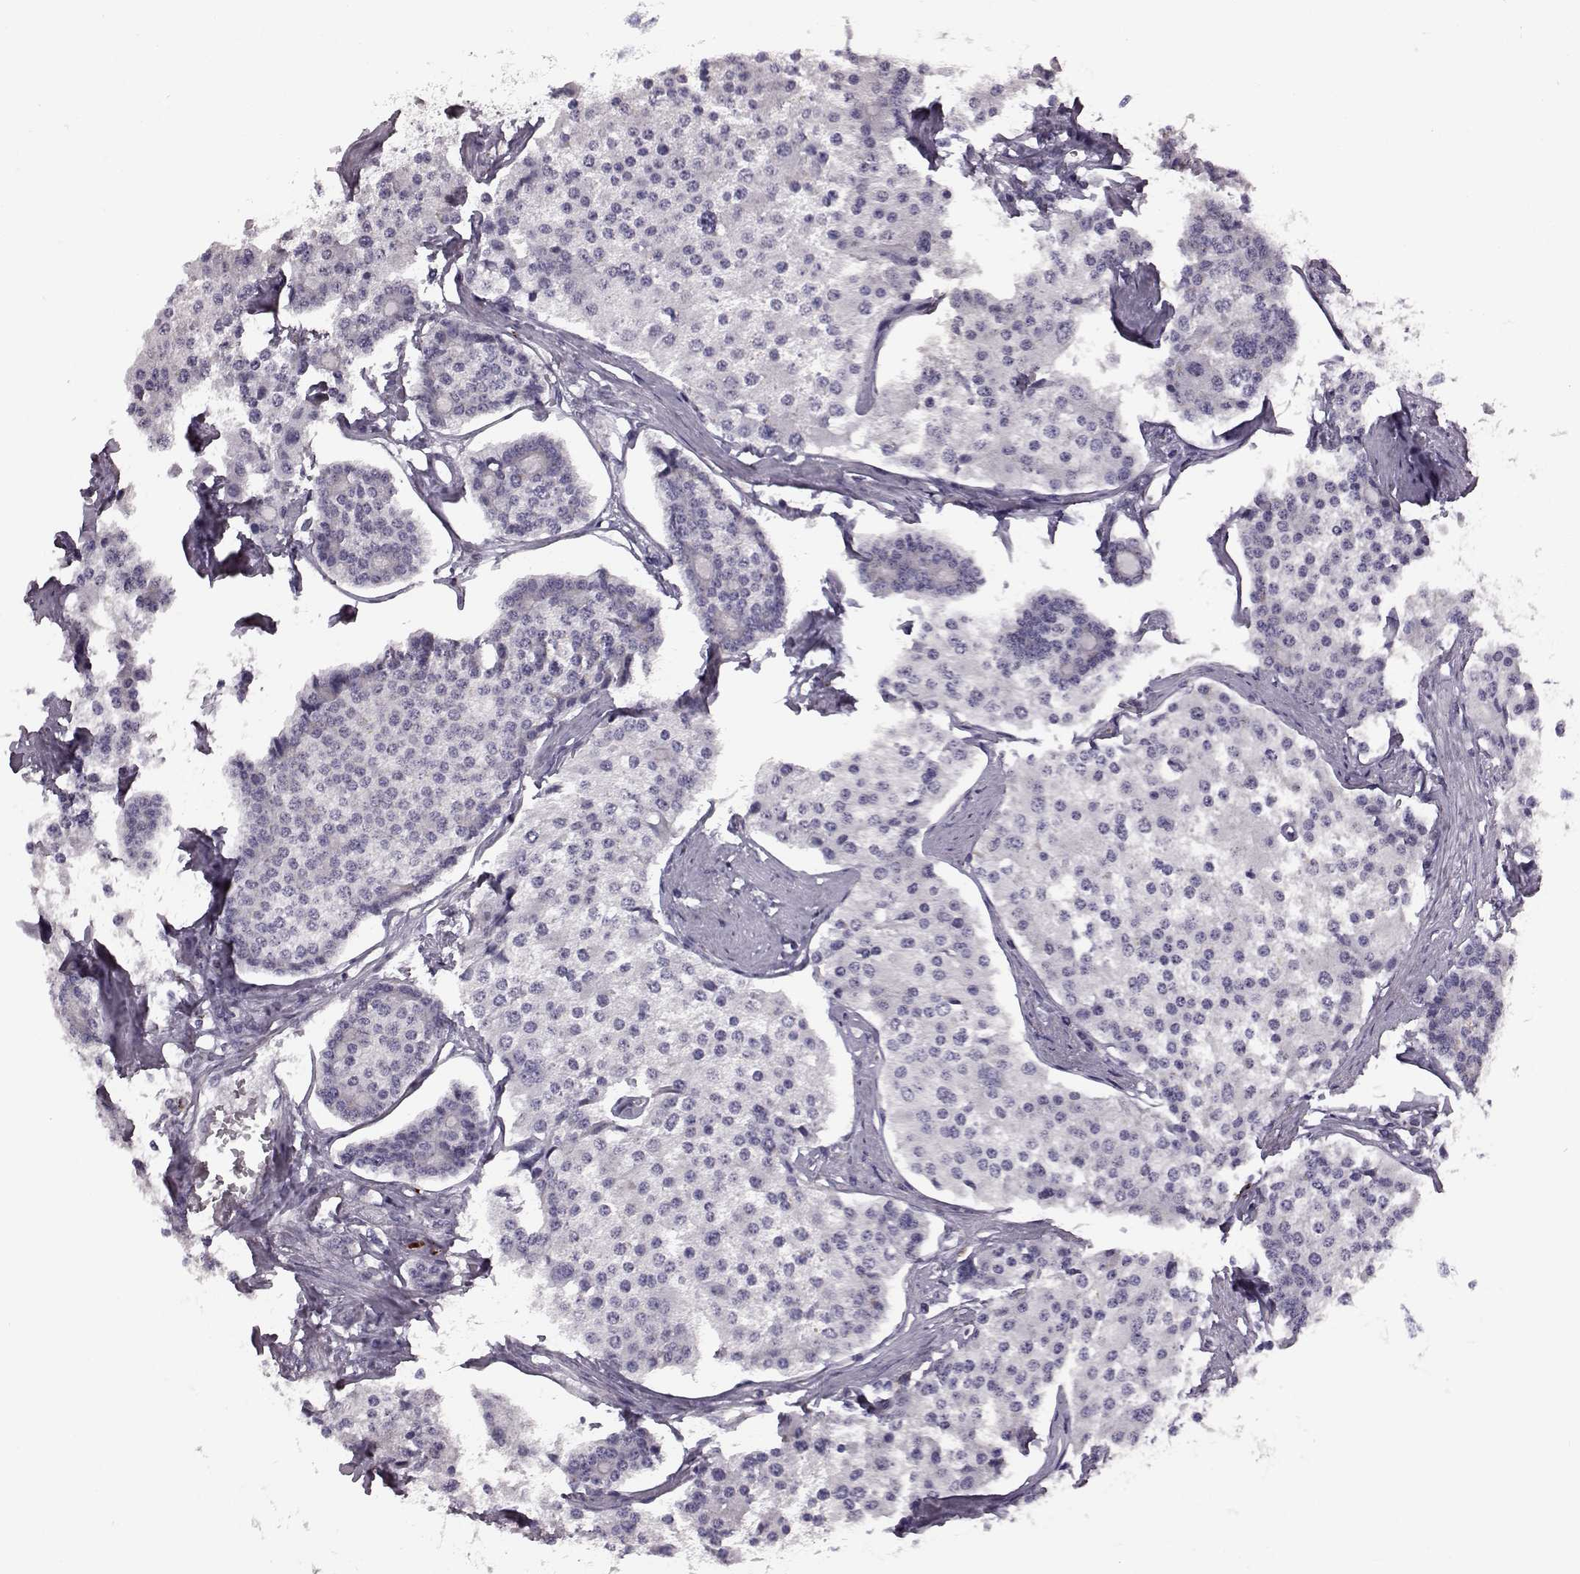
{"staining": {"intensity": "negative", "quantity": "none", "location": "none"}, "tissue": "carcinoid", "cell_type": "Tumor cells", "image_type": "cancer", "snomed": [{"axis": "morphology", "description": "Carcinoid, malignant, NOS"}, {"axis": "topography", "description": "Small intestine"}], "caption": "High magnification brightfield microscopy of carcinoid stained with DAB (brown) and counterstained with hematoxylin (blue): tumor cells show no significant positivity.", "gene": "SNTG1", "patient": {"sex": "female", "age": 65}}